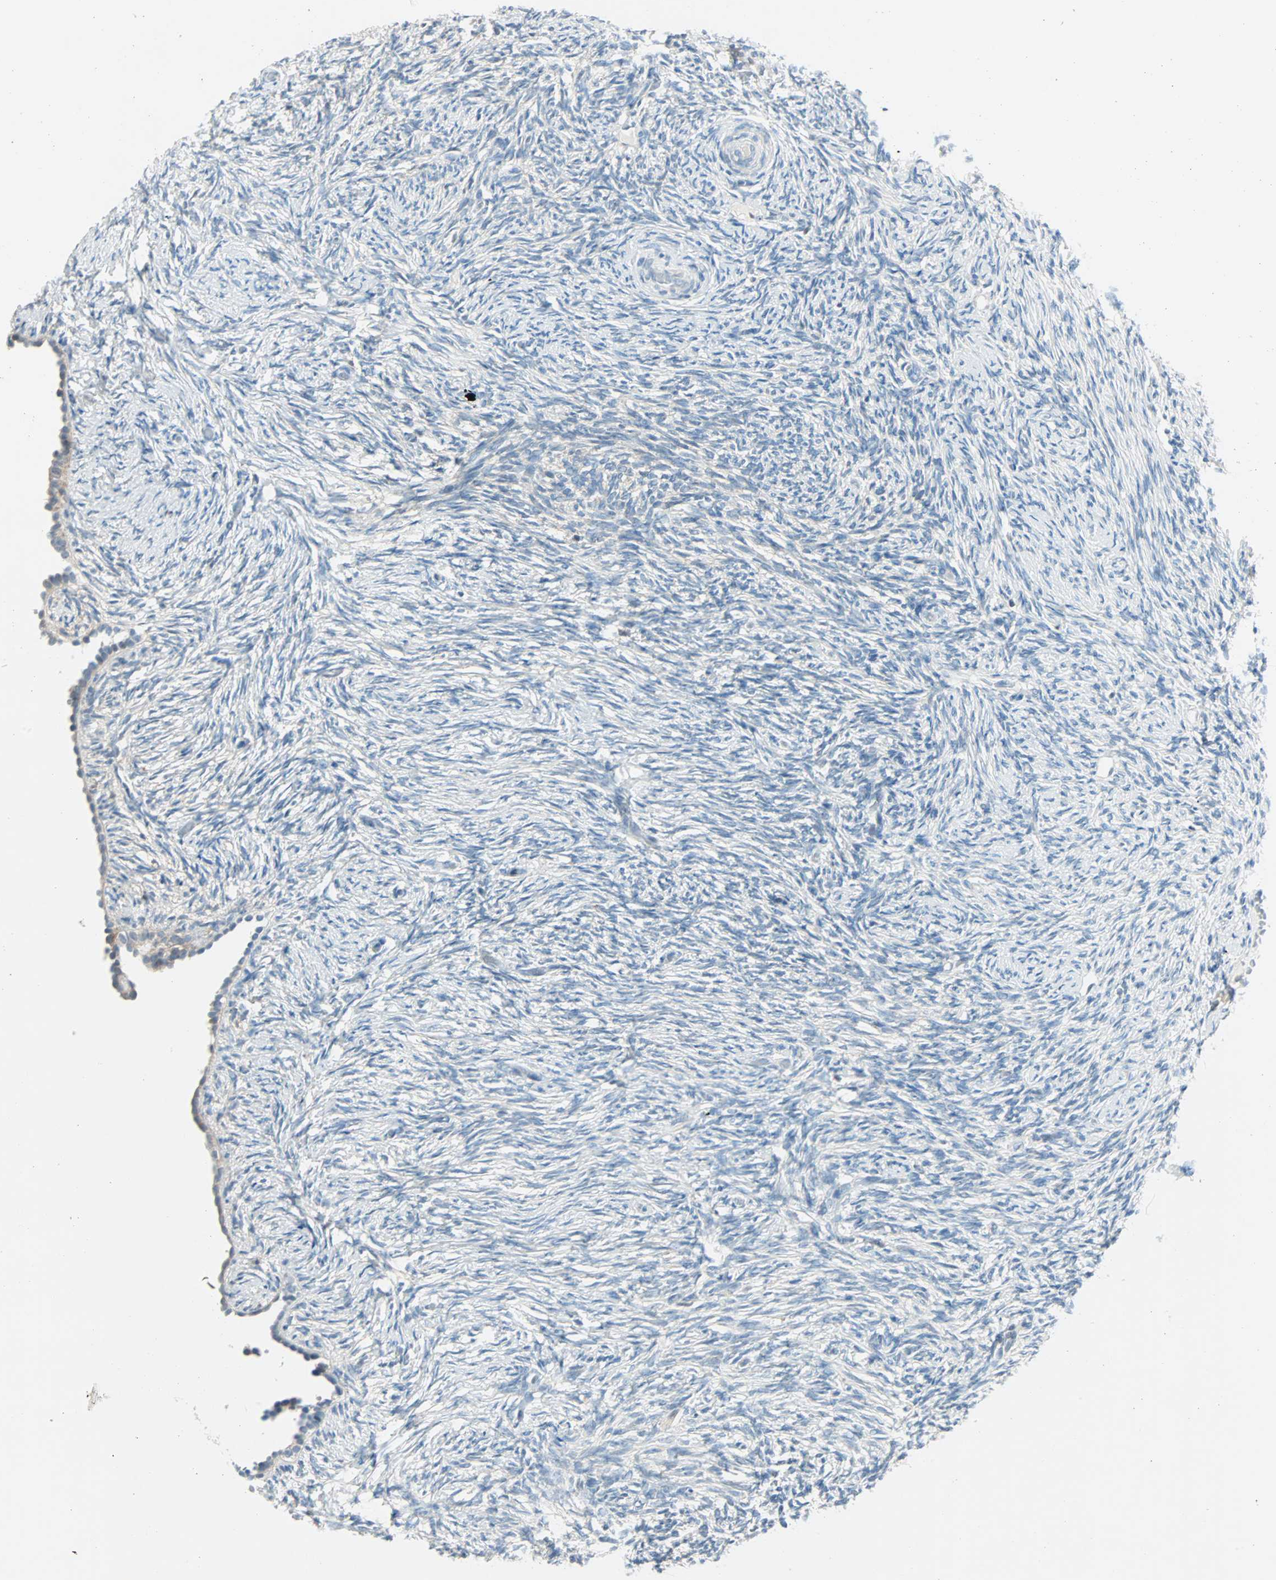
{"staining": {"intensity": "moderate", "quantity": ">75%", "location": "cytoplasmic/membranous"}, "tissue": "ovary", "cell_type": "Follicle cells", "image_type": "normal", "snomed": [{"axis": "morphology", "description": "Normal tissue, NOS"}, {"axis": "topography", "description": "Ovary"}], "caption": "This image displays immunohistochemistry staining of benign ovary, with medium moderate cytoplasmic/membranous expression in approximately >75% of follicle cells.", "gene": "SMIM8", "patient": {"sex": "female", "age": 60}}